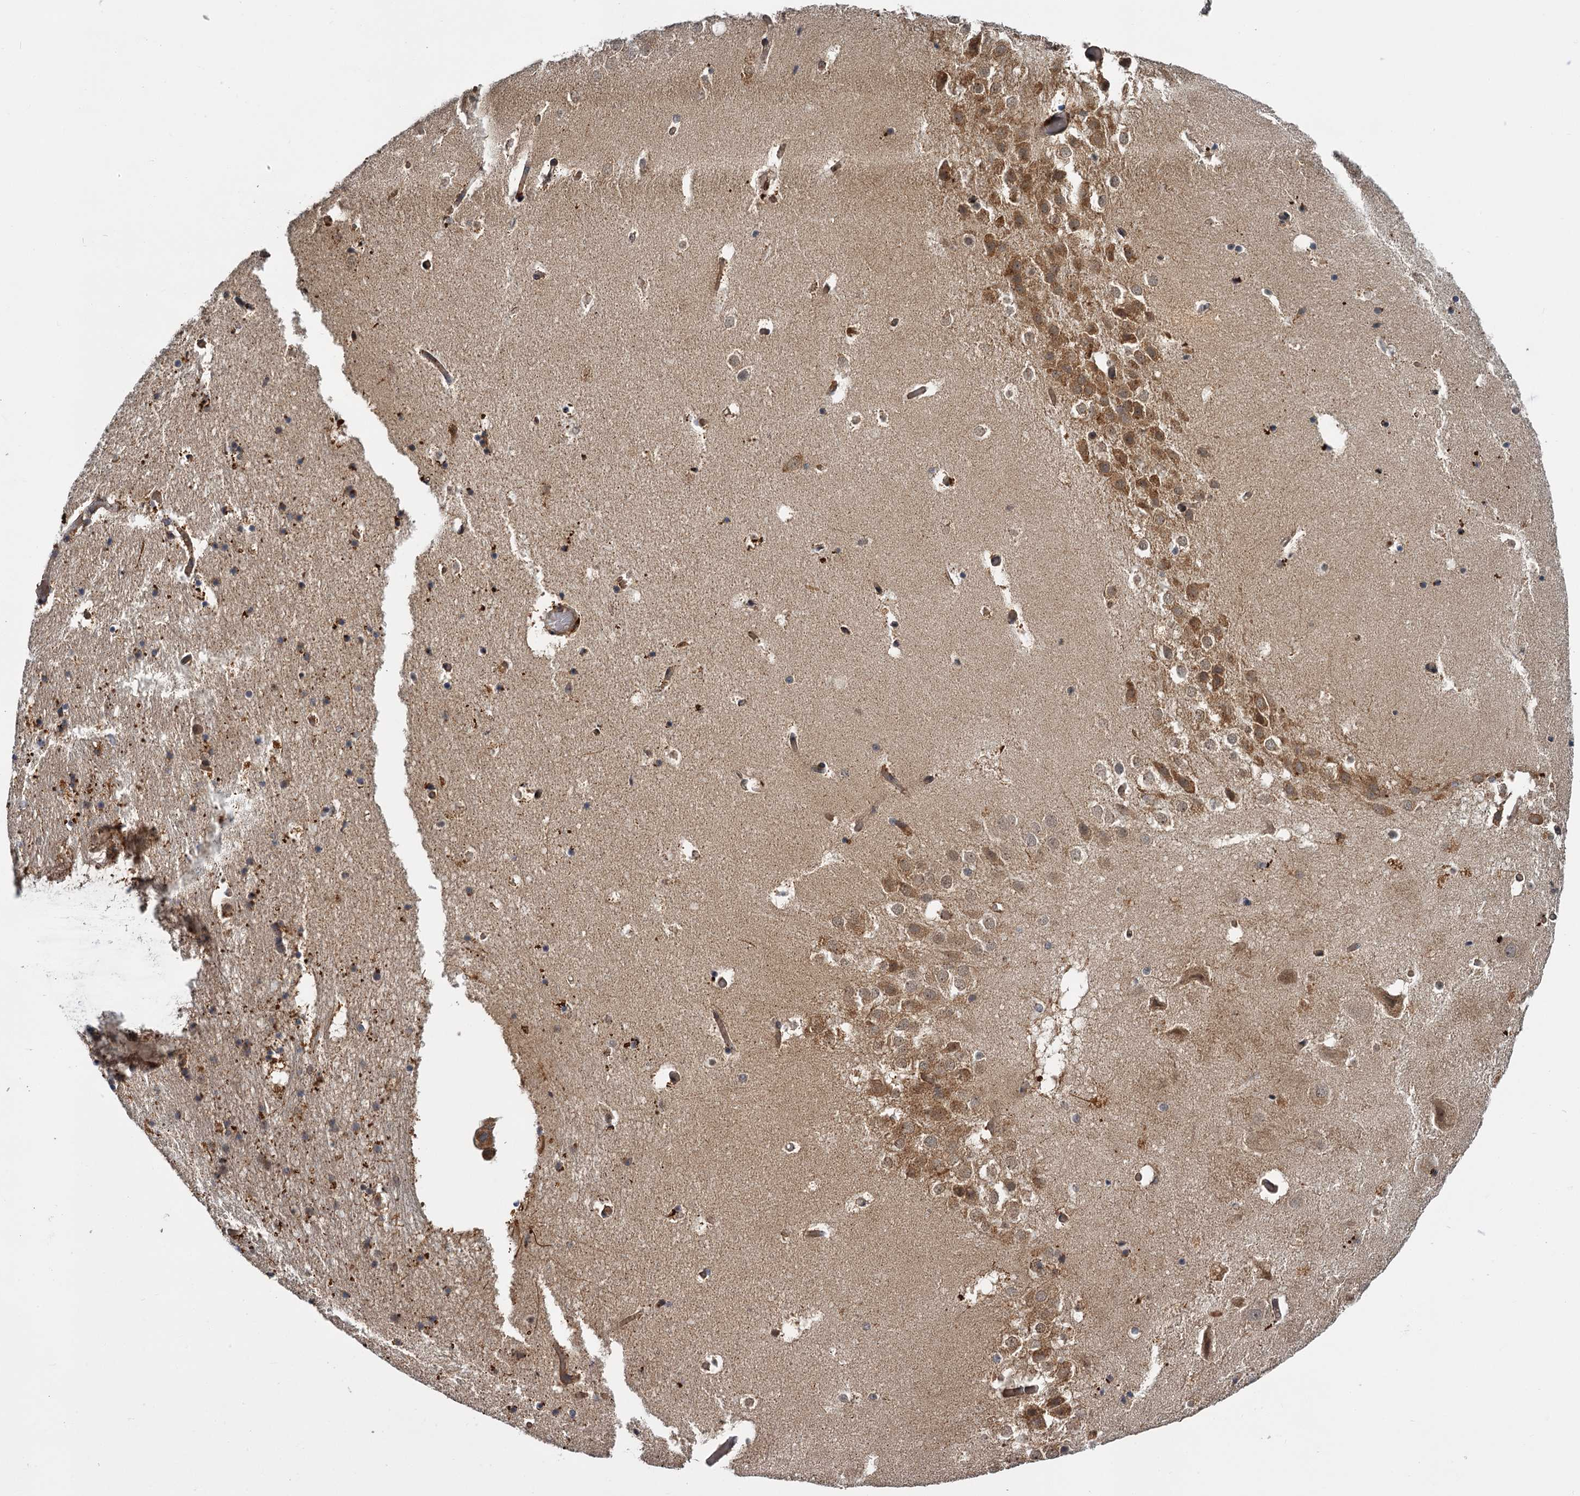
{"staining": {"intensity": "moderate", "quantity": "<25%", "location": "cytoplasmic/membranous"}, "tissue": "hippocampus", "cell_type": "Glial cells", "image_type": "normal", "snomed": [{"axis": "morphology", "description": "Normal tissue, NOS"}, {"axis": "topography", "description": "Hippocampus"}], "caption": "A high-resolution photomicrograph shows immunohistochemistry (IHC) staining of normal hippocampus, which exhibits moderate cytoplasmic/membranous expression in about <25% of glial cells.", "gene": "APBA2", "patient": {"sex": "female", "age": 52}}